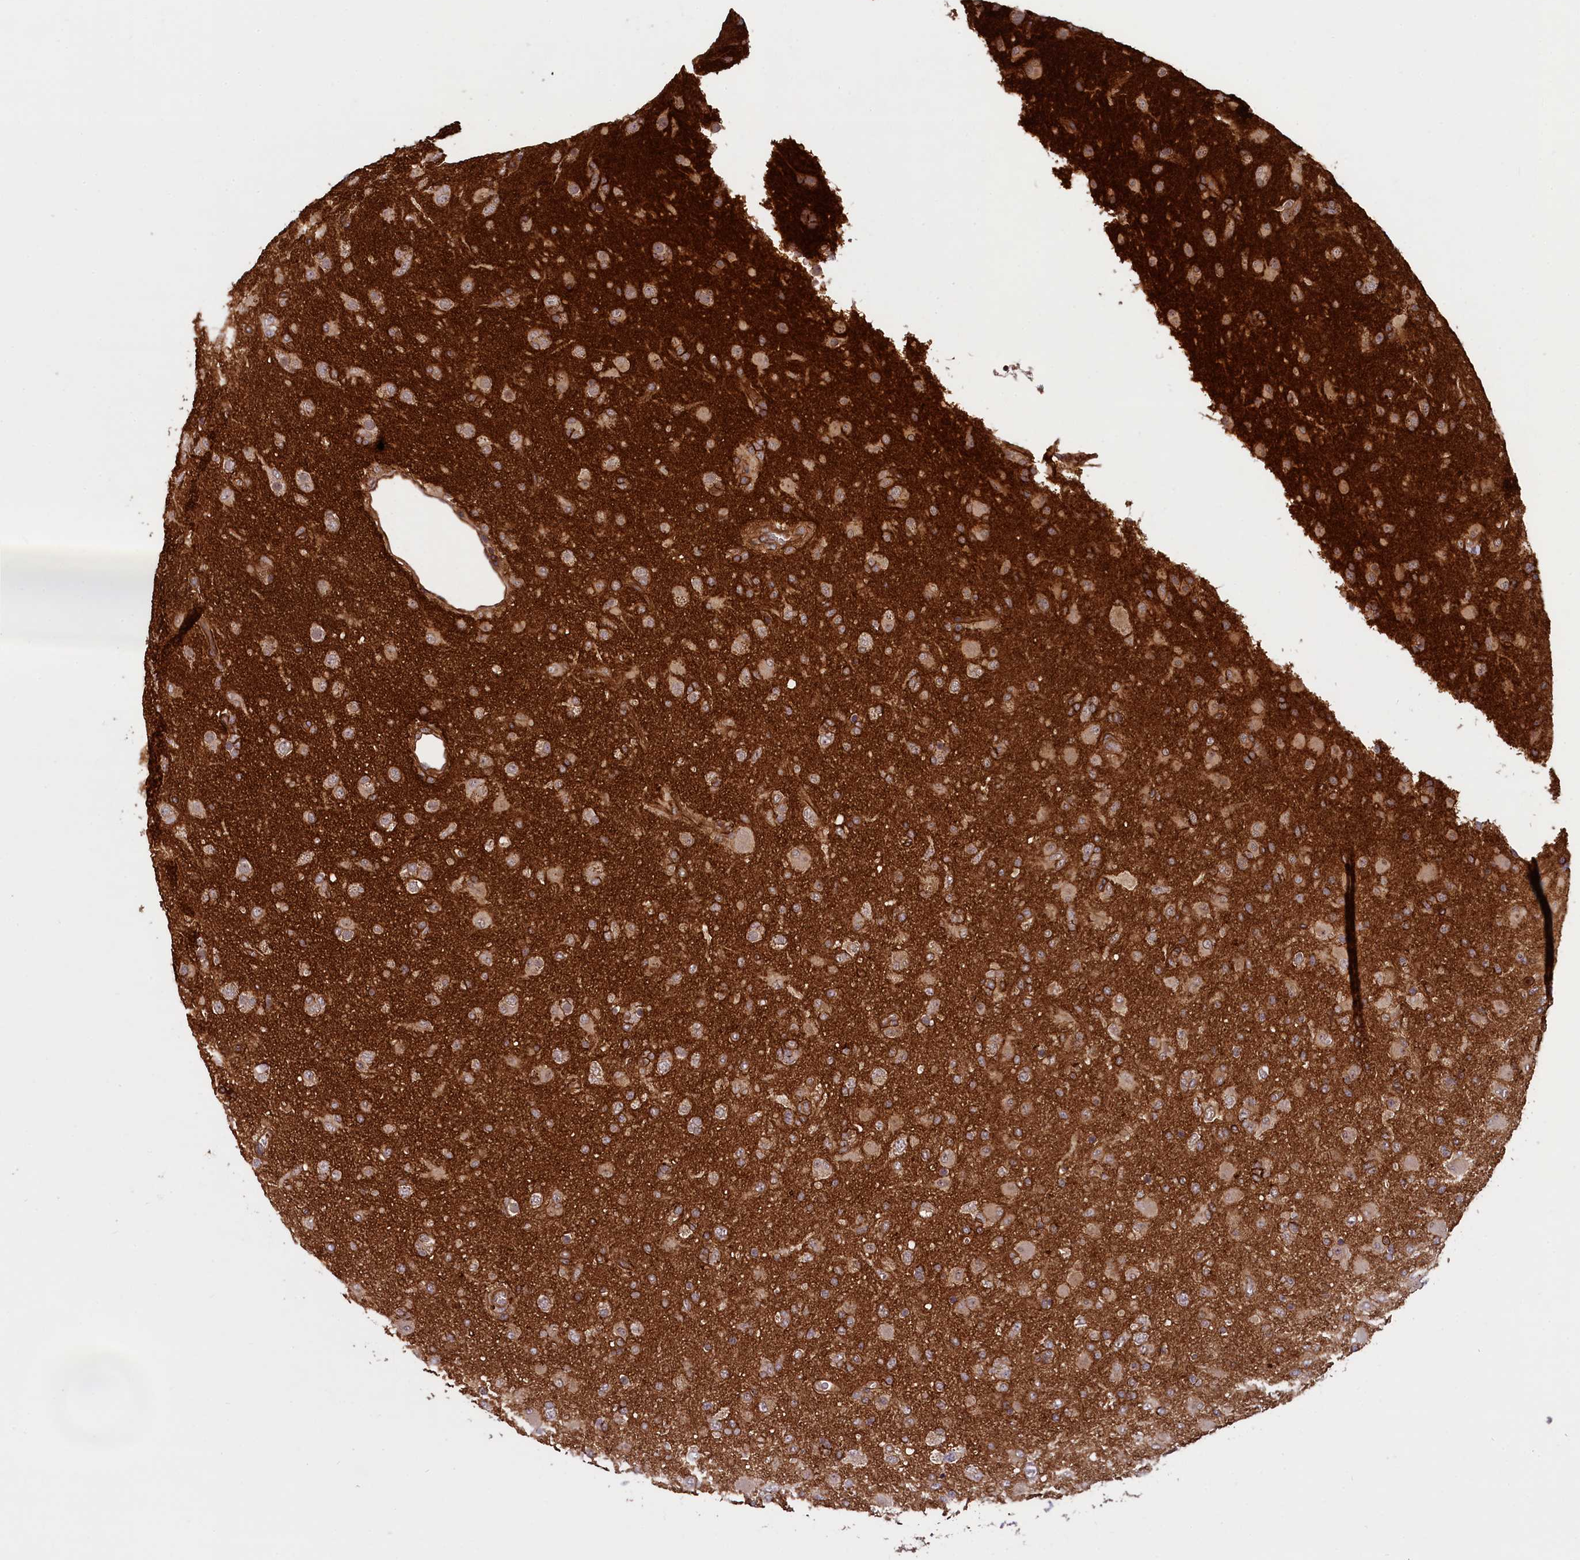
{"staining": {"intensity": "weak", "quantity": ">75%", "location": "cytoplasmic/membranous"}, "tissue": "glioma", "cell_type": "Tumor cells", "image_type": "cancer", "snomed": [{"axis": "morphology", "description": "Glioma, malignant, Low grade"}, {"axis": "topography", "description": "Brain"}], "caption": "Immunohistochemistry photomicrograph of human glioma stained for a protein (brown), which shows low levels of weak cytoplasmic/membranous positivity in about >75% of tumor cells.", "gene": "SVIP", "patient": {"sex": "male", "age": 65}}